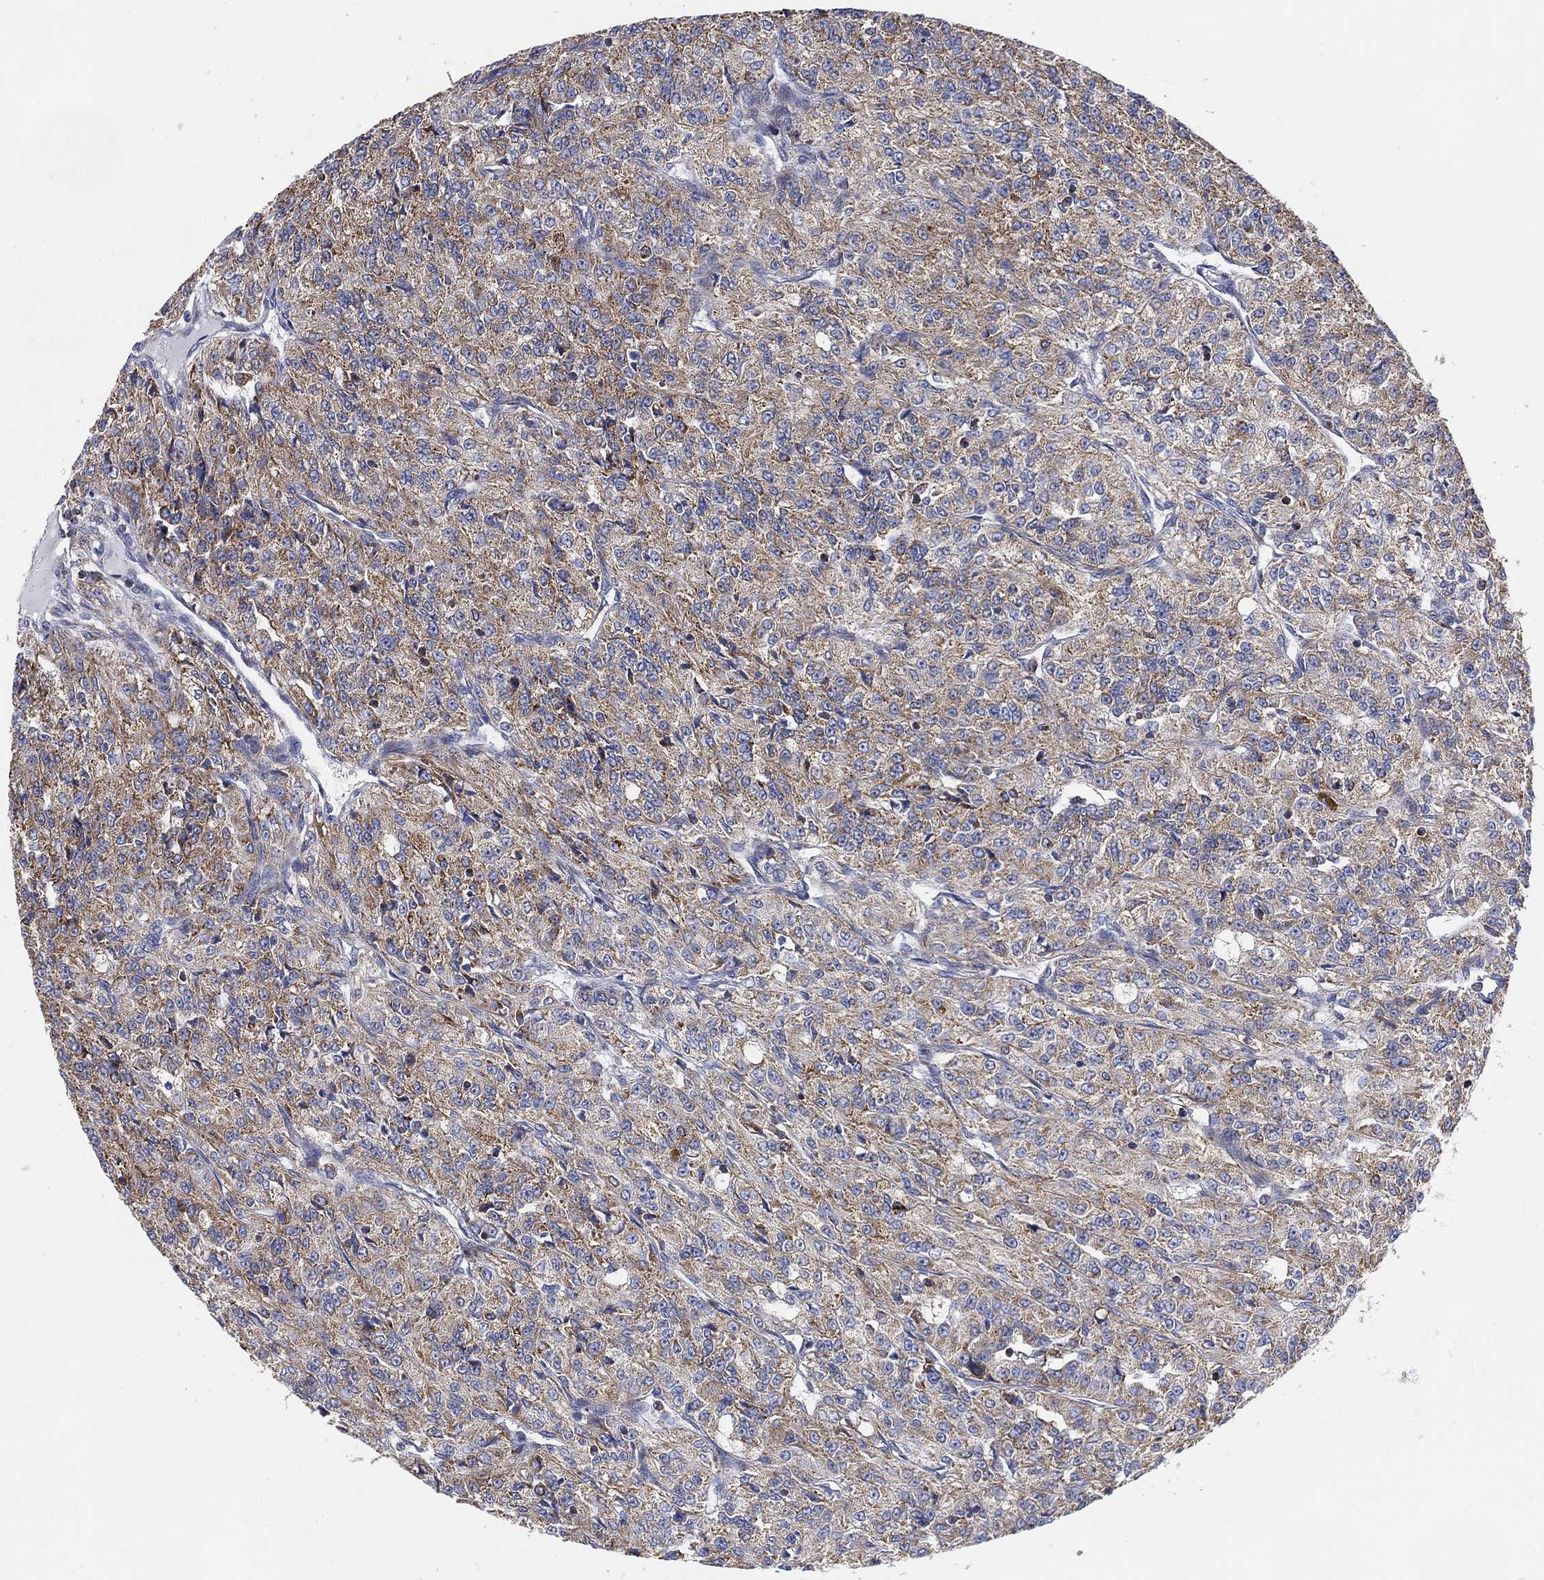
{"staining": {"intensity": "weak", "quantity": "25%-75%", "location": "cytoplasmic/membranous"}, "tissue": "renal cancer", "cell_type": "Tumor cells", "image_type": "cancer", "snomed": [{"axis": "morphology", "description": "Adenocarcinoma, NOS"}, {"axis": "topography", "description": "Kidney"}], "caption": "Renal cancer was stained to show a protein in brown. There is low levels of weak cytoplasmic/membranous expression in approximately 25%-75% of tumor cells.", "gene": "GCAT", "patient": {"sex": "female", "age": 63}}